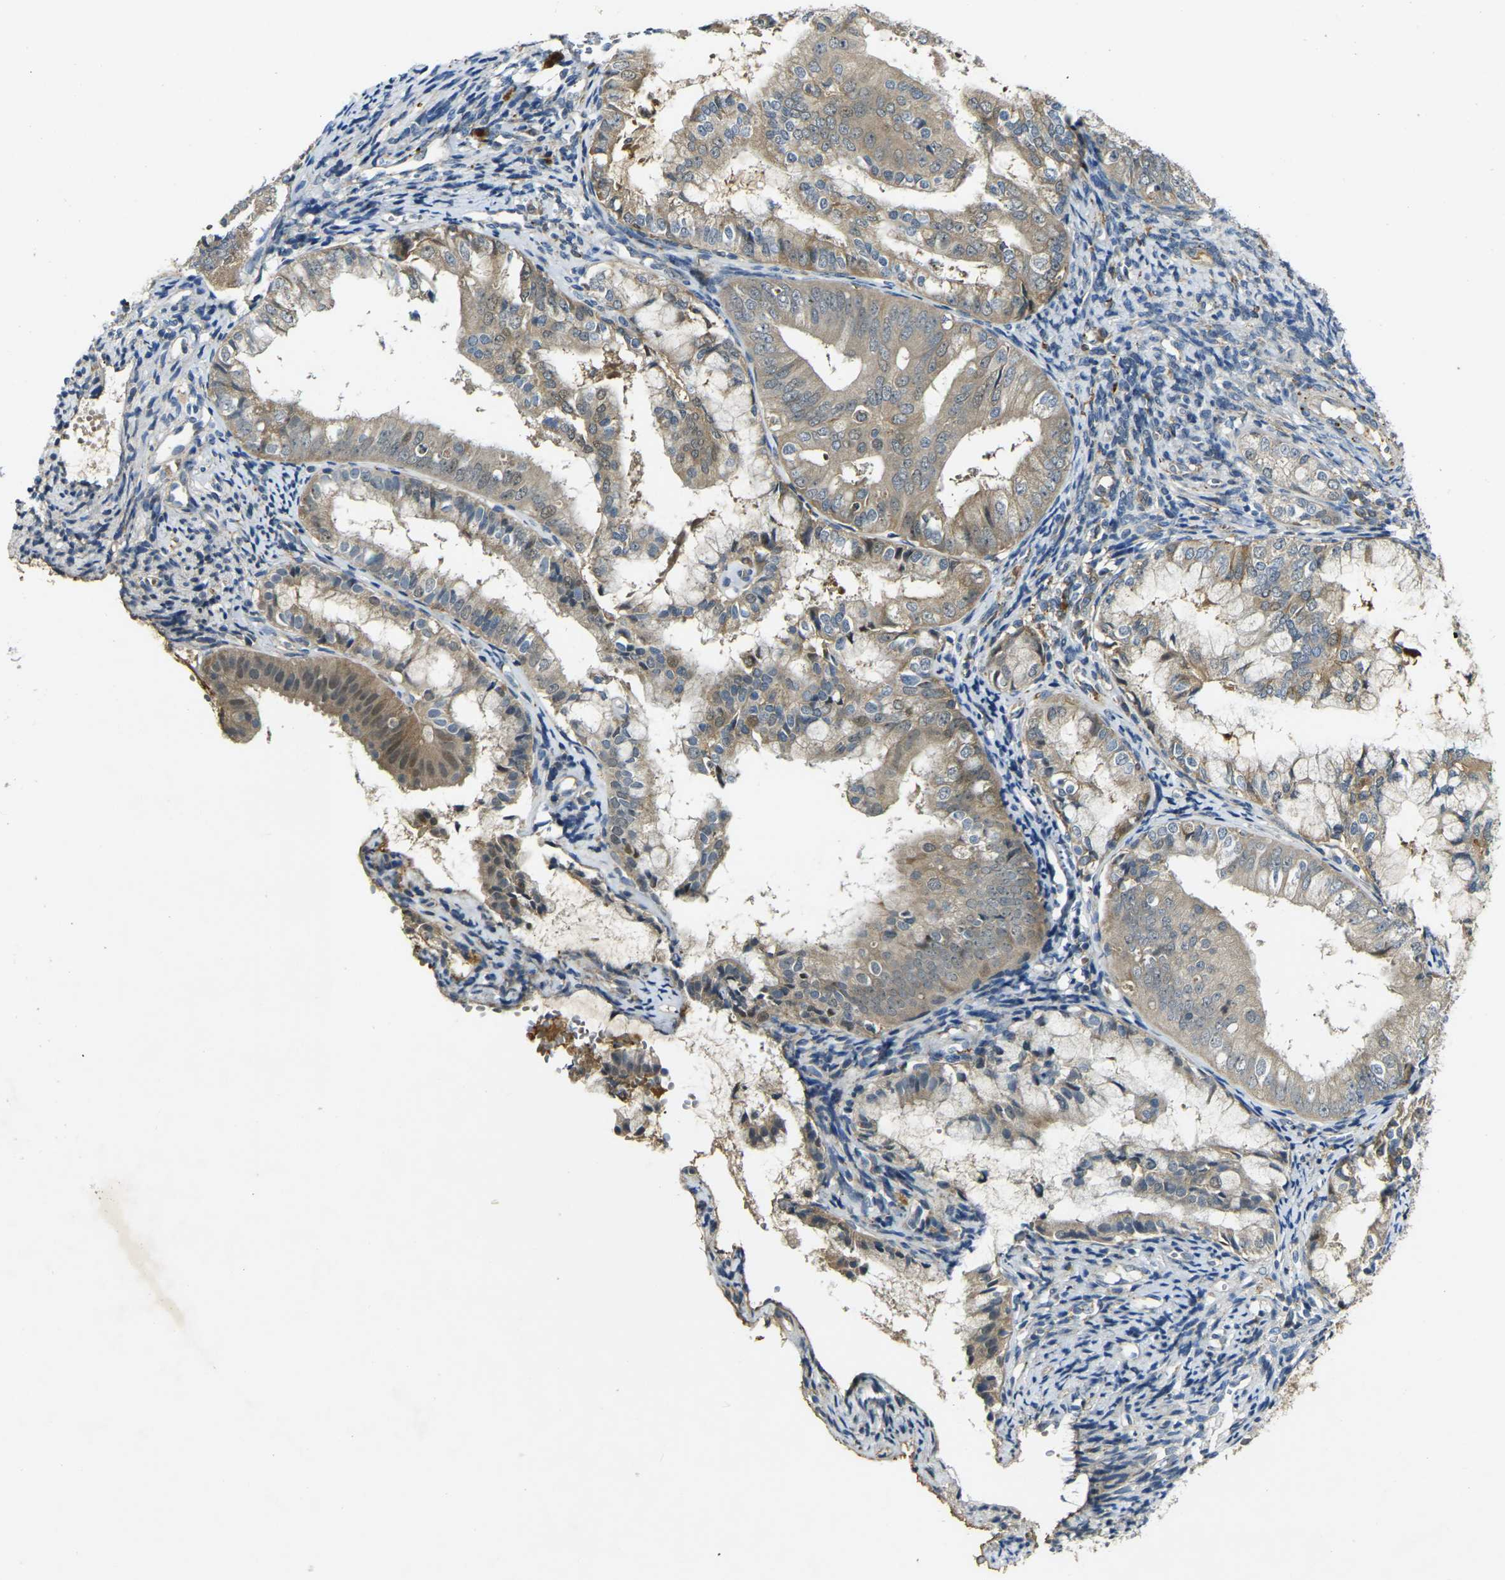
{"staining": {"intensity": "moderate", "quantity": ">75%", "location": "cytoplasmic/membranous"}, "tissue": "endometrial cancer", "cell_type": "Tumor cells", "image_type": "cancer", "snomed": [{"axis": "morphology", "description": "Adenocarcinoma, NOS"}, {"axis": "topography", "description": "Endometrium"}], "caption": "Immunohistochemical staining of endometrial adenocarcinoma demonstrates medium levels of moderate cytoplasmic/membranous staining in about >75% of tumor cells.", "gene": "PIGL", "patient": {"sex": "female", "age": 63}}